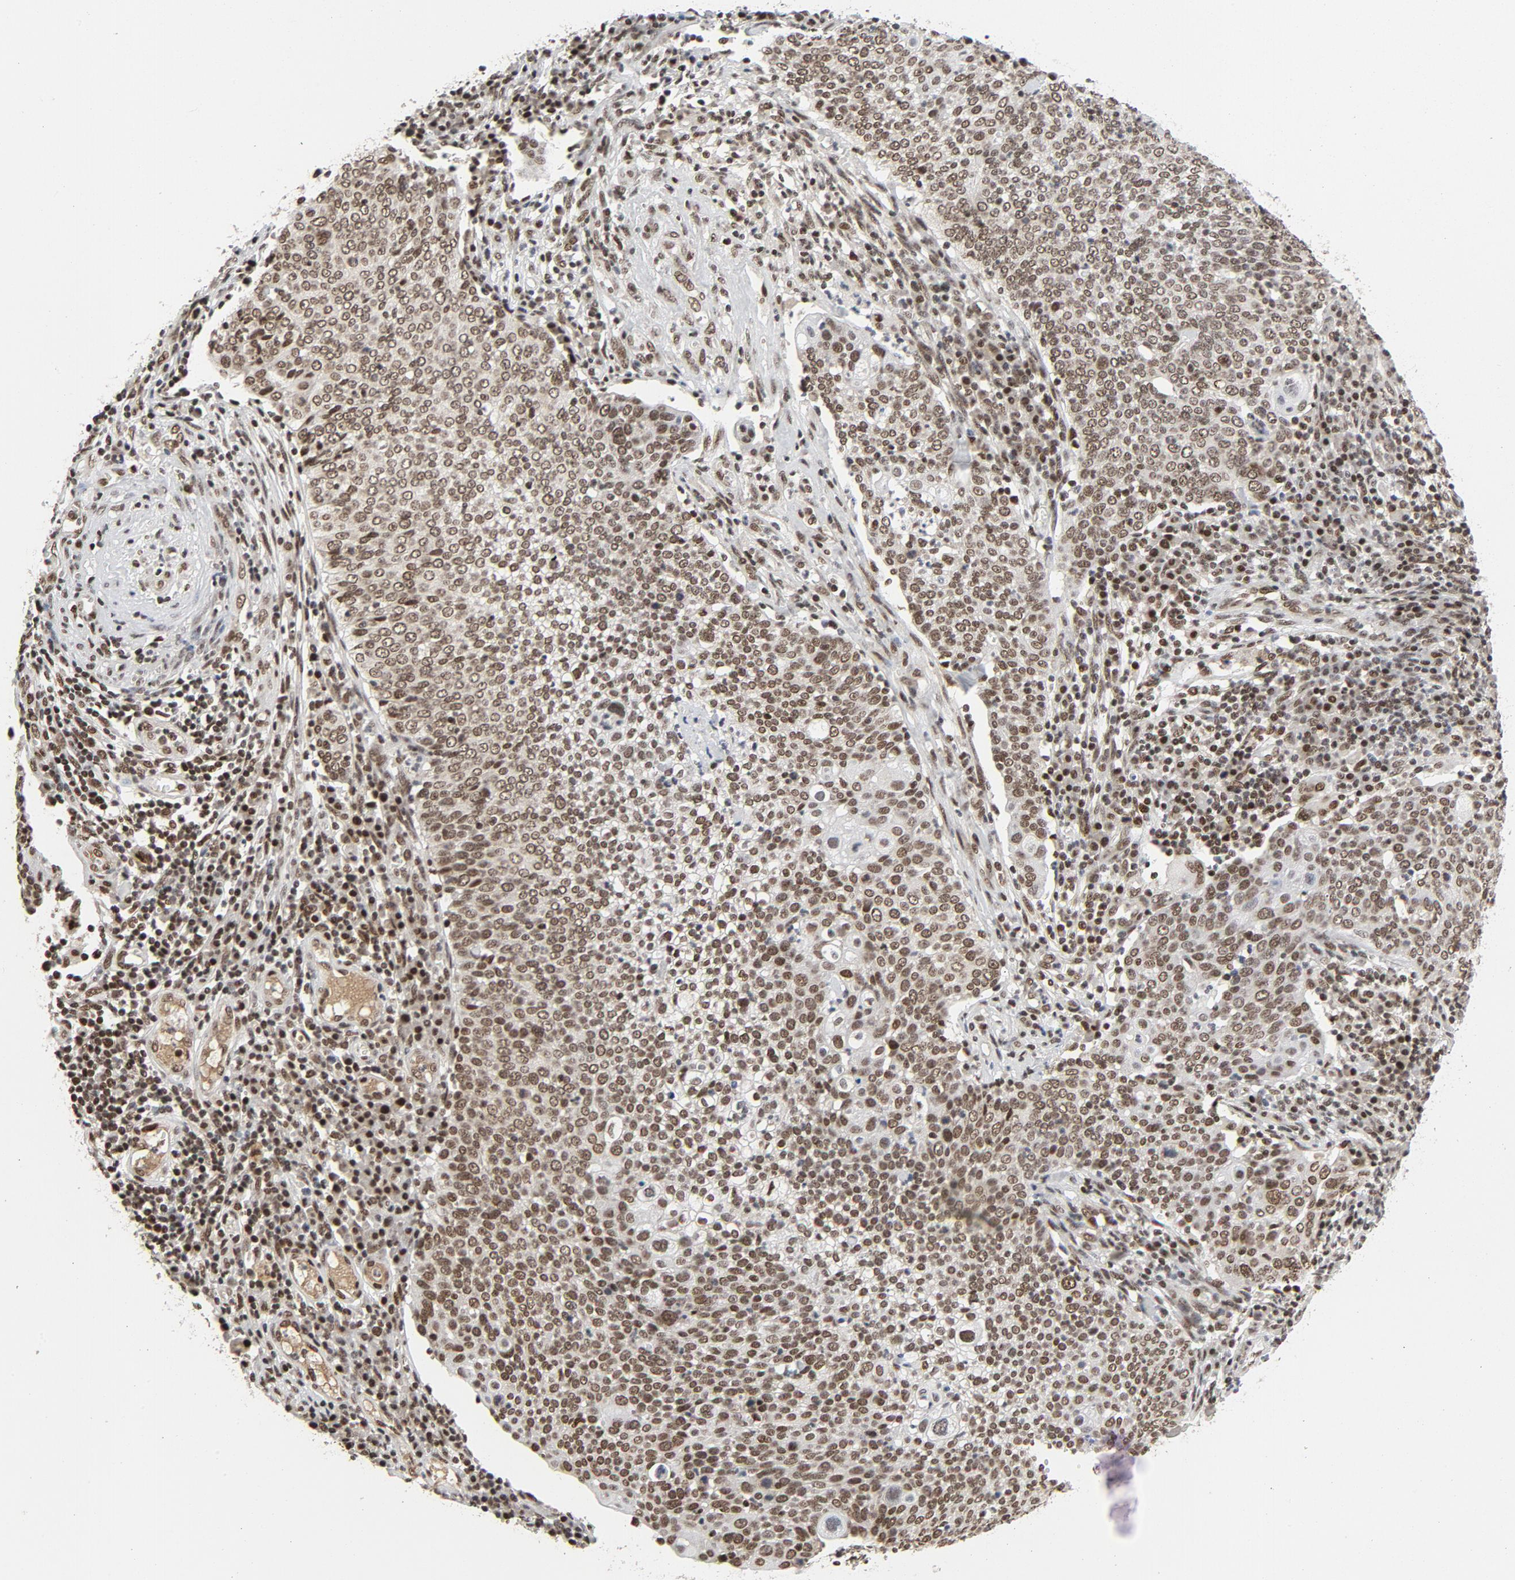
{"staining": {"intensity": "moderate", "quantity": ">75%", "location": "nuclear"}, "tissue": "cervical cancer", "cell_type": "Tumor cells", "image_type": "cancer", "snomed": [{"axis": "morphology", "description": "Squamous cell carcinoma, NOS"}, {"axis": "topography", "description": "Cervix"}], "caption": "About >75% of tumor cells in human squamous cell carcinoma (cervical) demonstrate moderate nuclear protein positivity as visualized by brown immunohistochemical staining.", "gene": "ERCC1", "patient": {"sex": "female", "age": 40}}